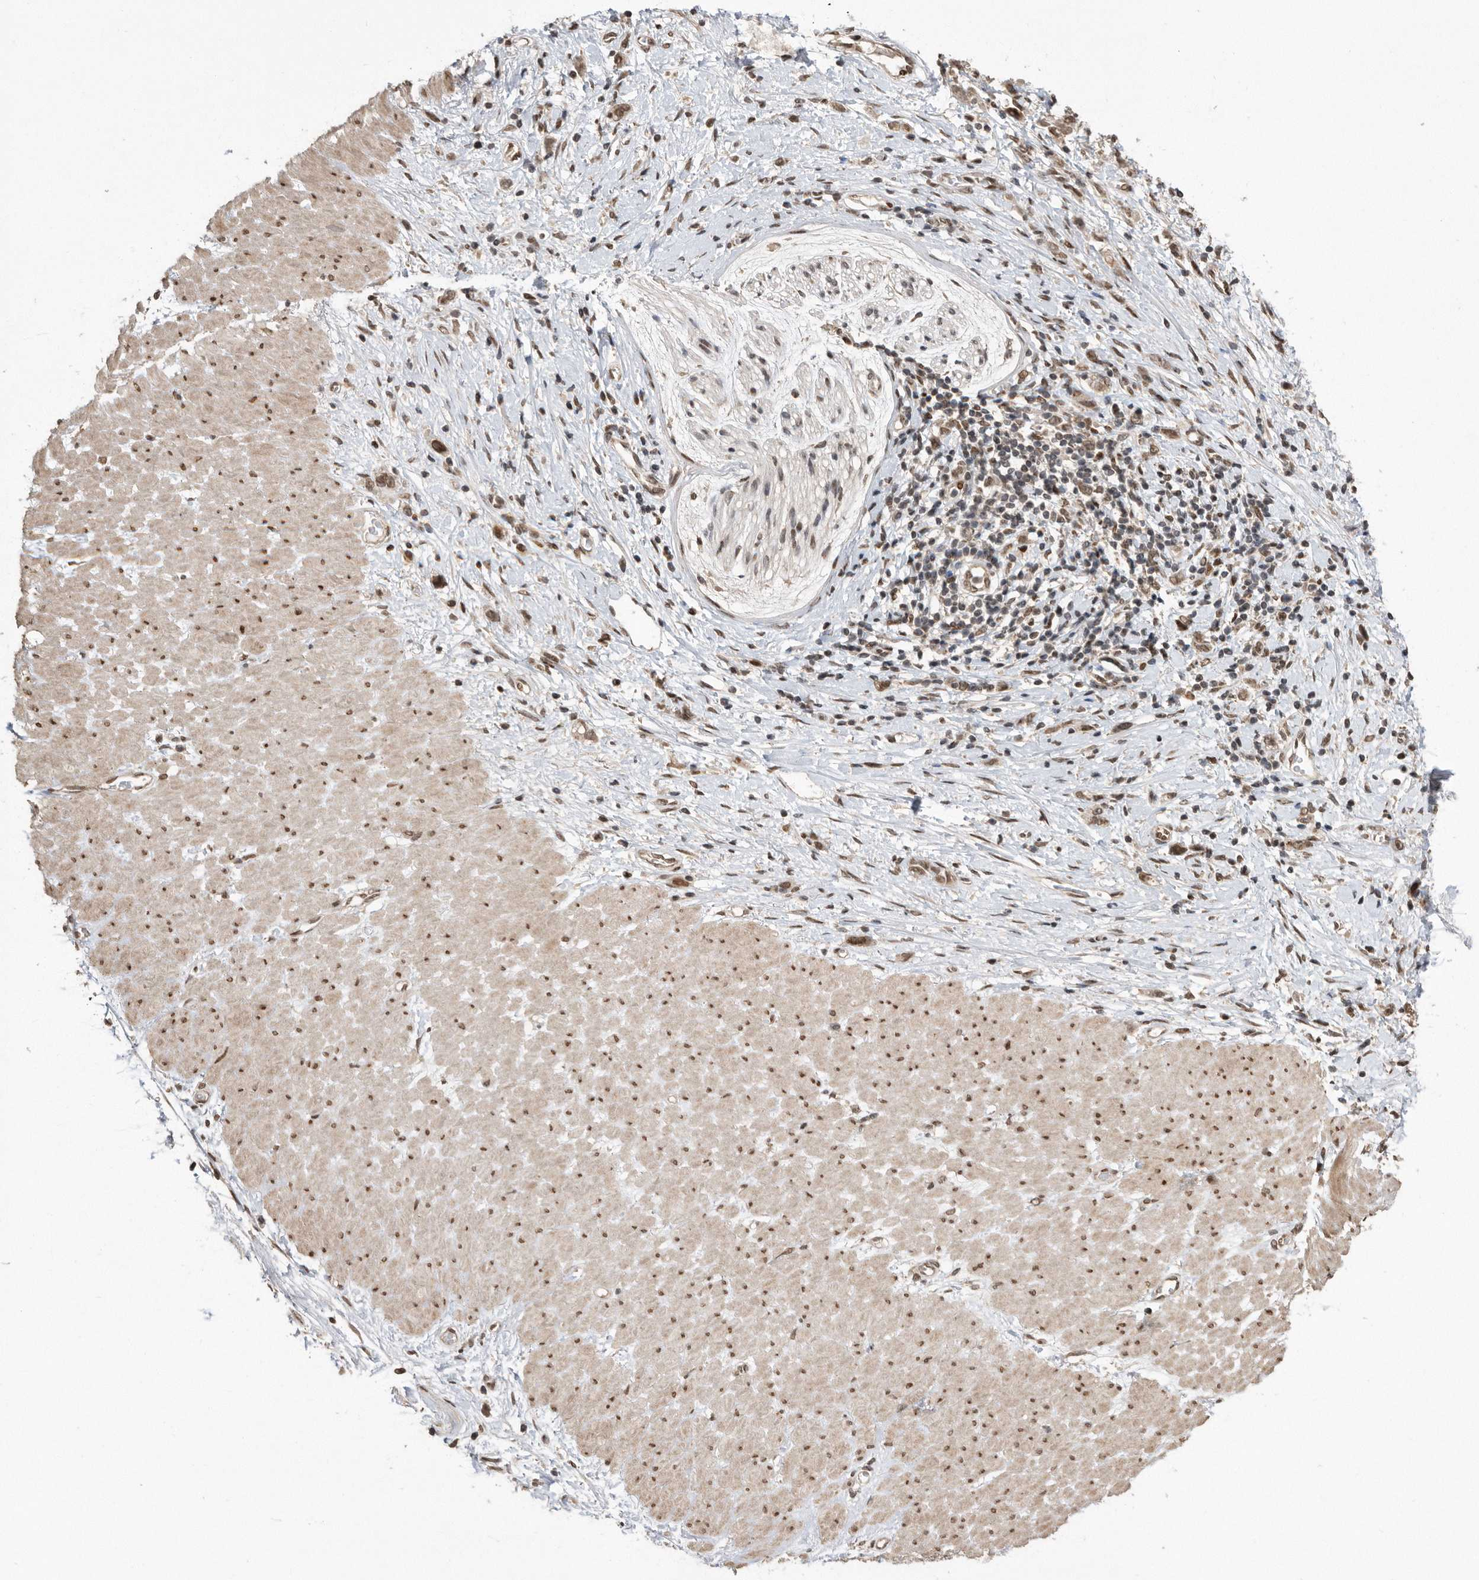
{"staining": {"intensity": "moderate", "quantity": ">75%", "location": "nuclear"}, "tissue": "stomach cancer", "cell_type": "Tumor cells", "image_type": "cancer", "snomed": [{"axis": "morphology", "description": "Adenocarcinoma, NOS"}, {"axis": "topography", "description": "Stomach"}], "caption": "The image exhibits a brown stain indicating the presence of a protein in the nuclear of tumor cells in adenocarcinoma (stomach).", "gene": "TDRD3", "patient": {"sex": "female", "age": 76}}